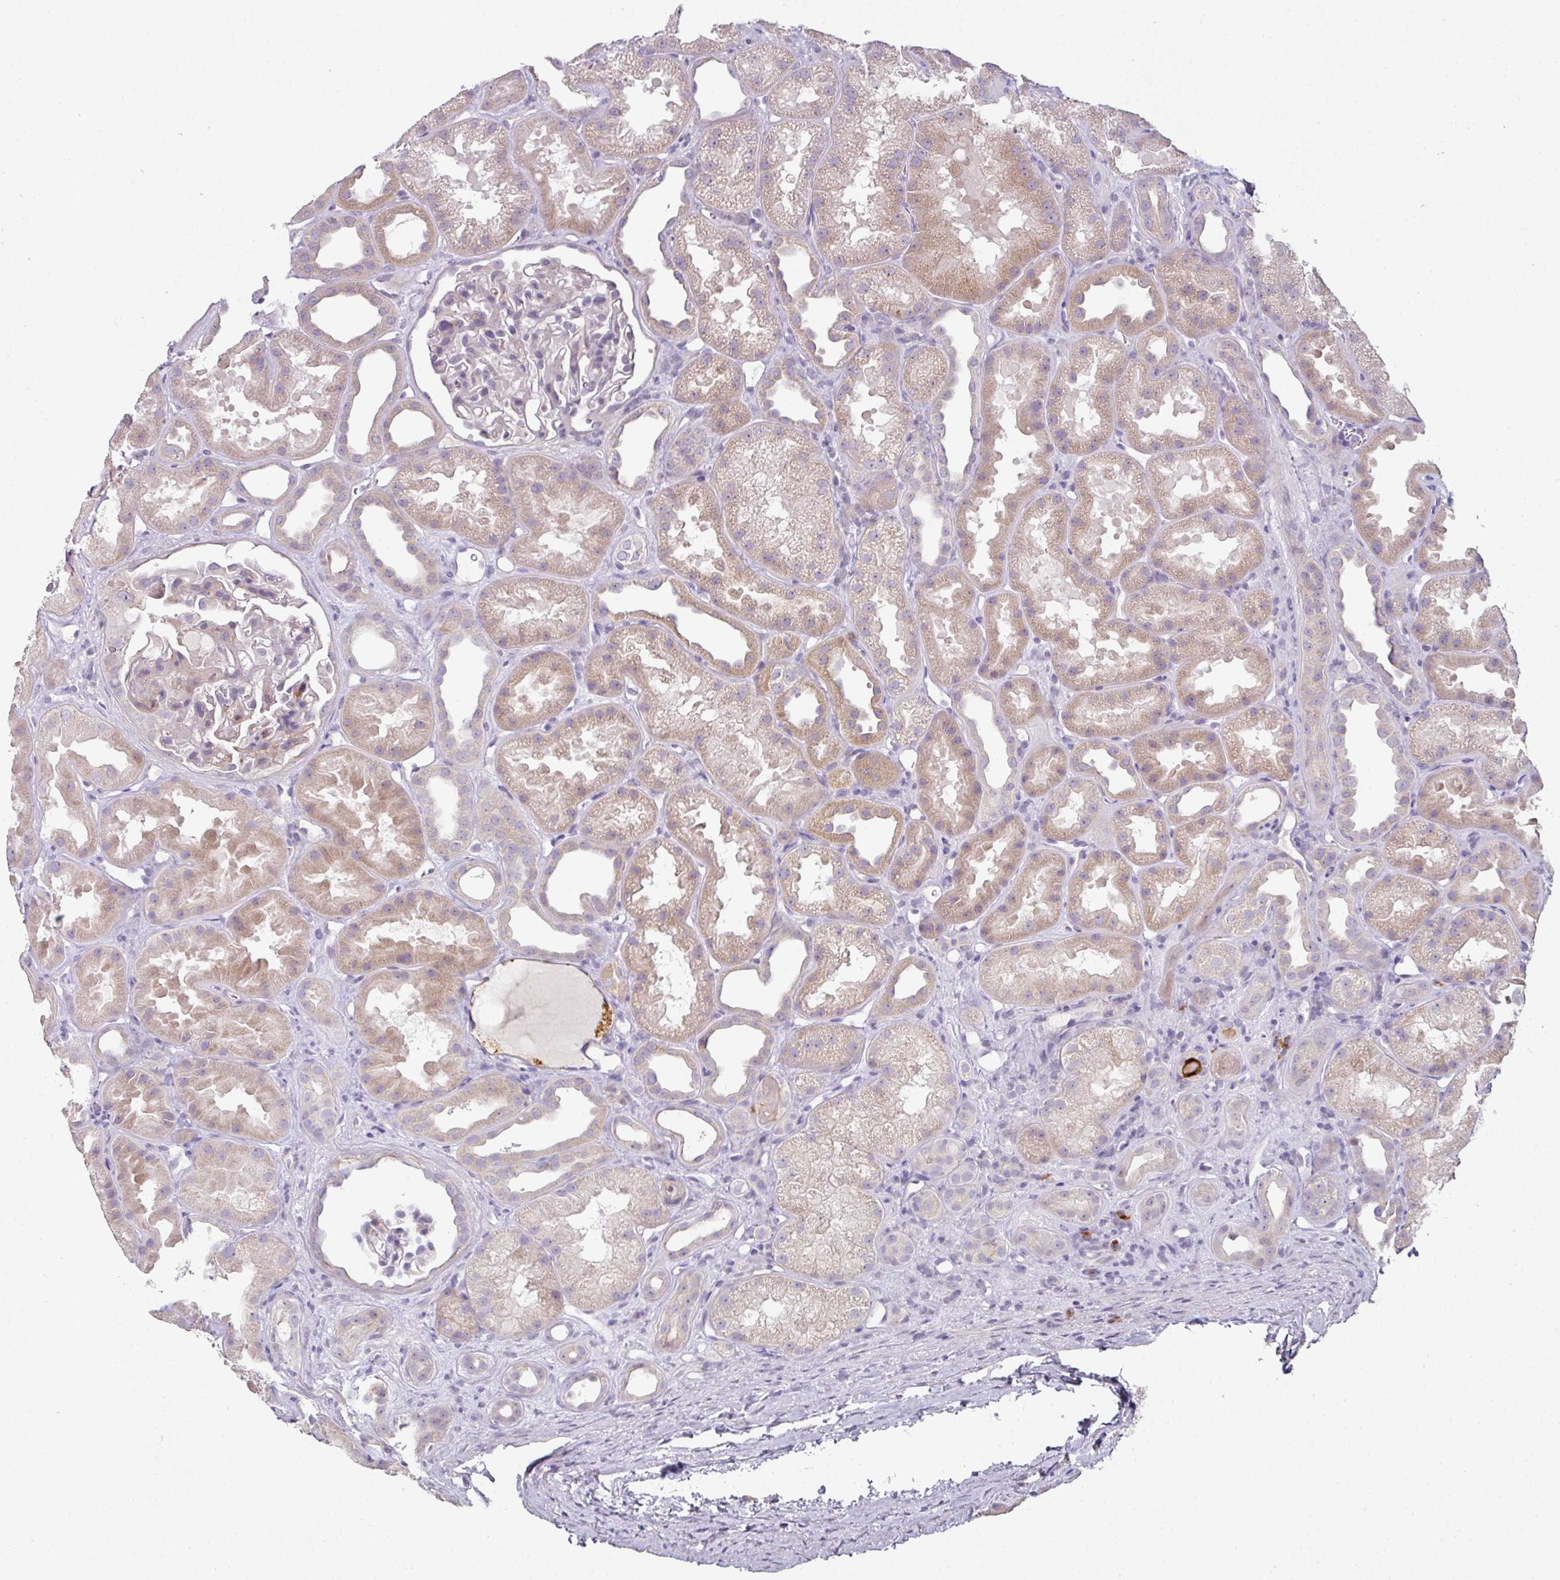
{"staining": {"intensity": "negative", "quantity": "none", "location": "none"}, "tissue": "kidney", "cell_type": "Cells in glomeruli", "image_type": "normal", "snomed": [{"axis": "morphology", "description": "Normal tissue, NOS"}, {"axis": "topography", "description": "Kidney"}], "caption": "Immunohistochemistry of benign human kidney shows no staining in cells in glomeruli.", "gene": "FHAD1", "patient": {"sex": "male", "age": 61}}